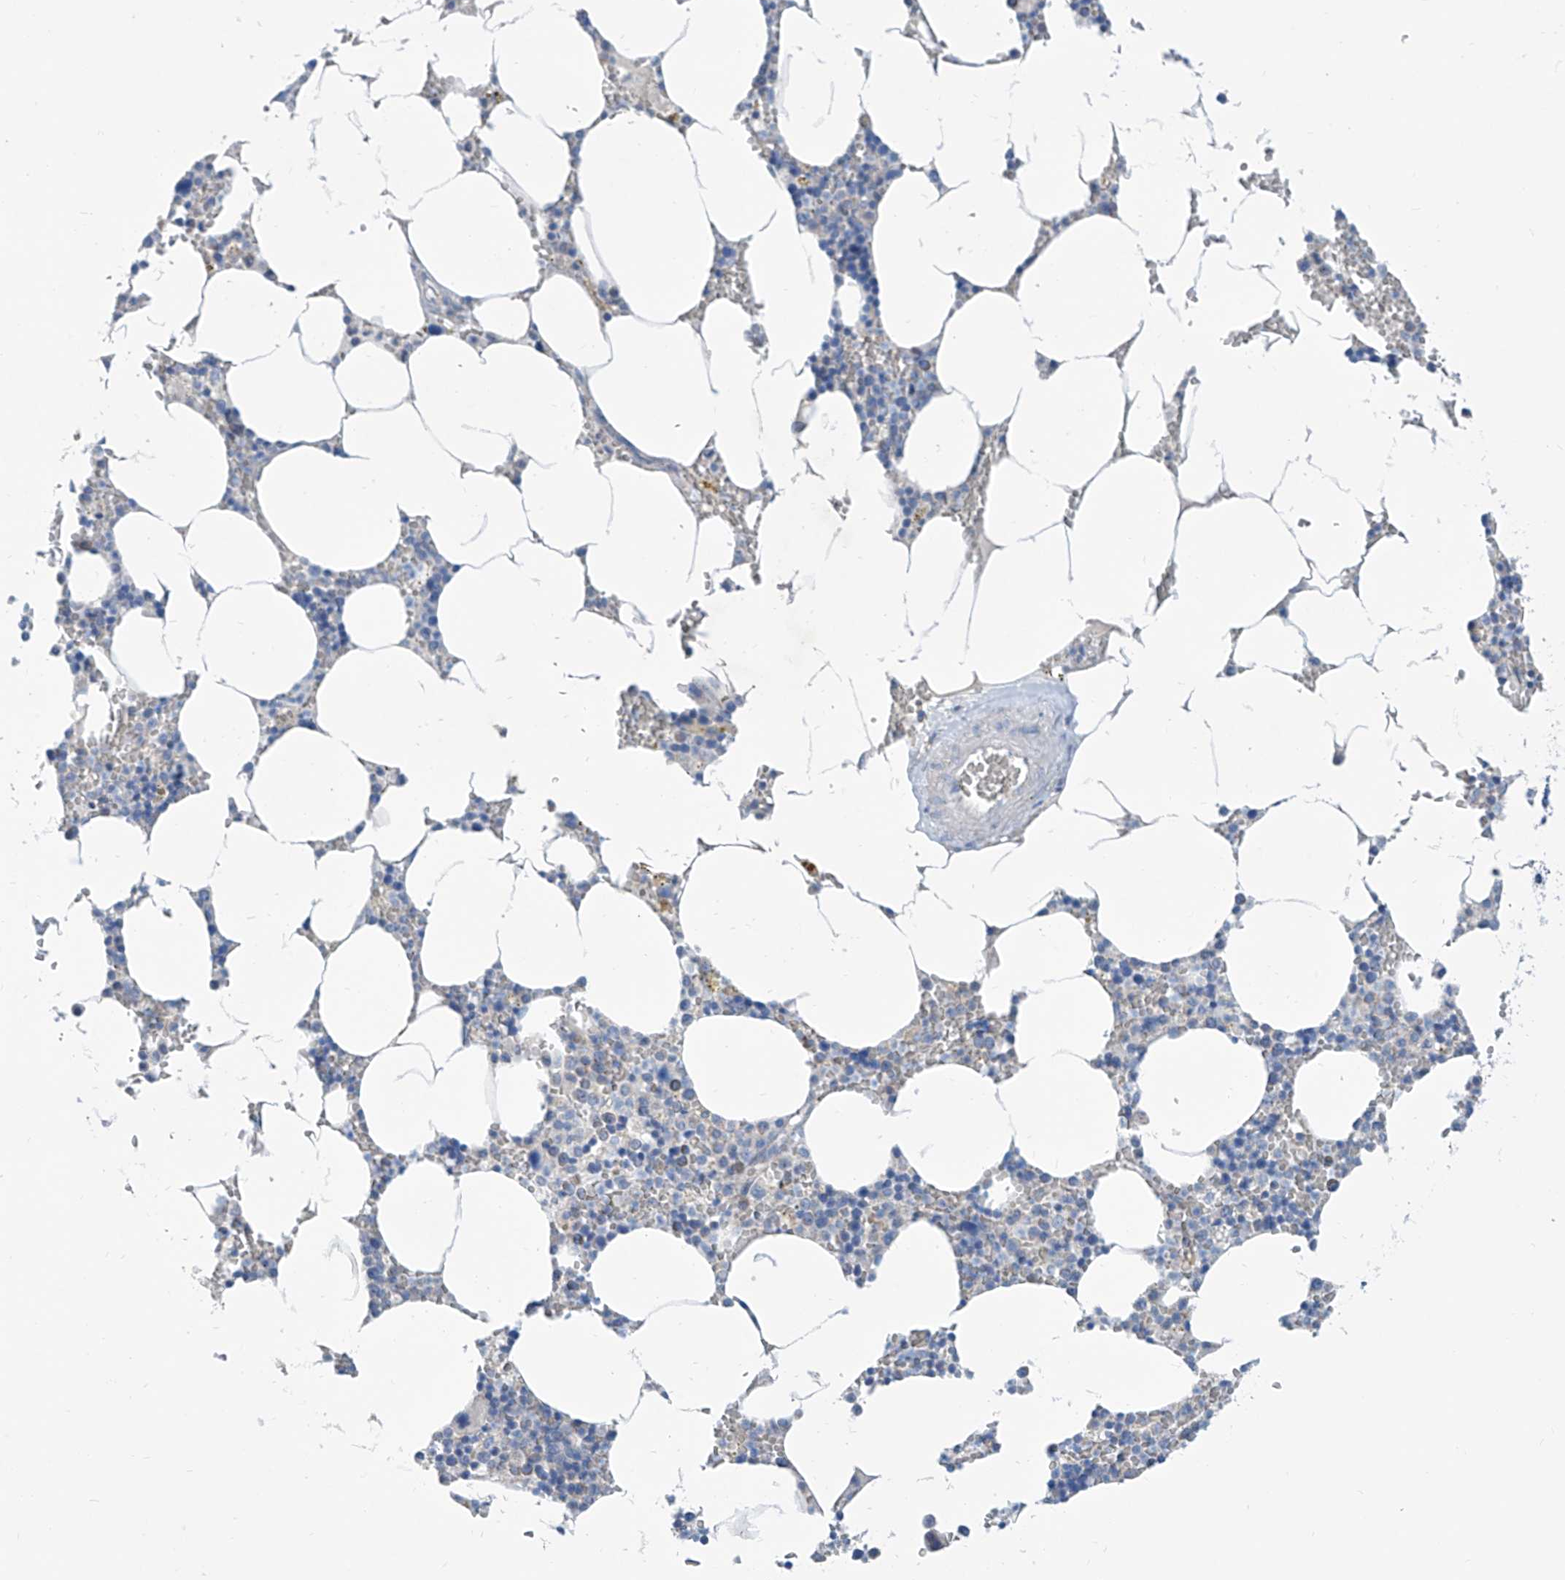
{"staining": {"intensity": "negative", "quantity": "none", "location": "none"}, "tissue": "bone marrow", "cell_type": "Hematopoietic cells", "image_type": "normal", "snomed": [{"axis": "morphology", "description": "Normal tissue, NOS"}, {"axis": "topography", "description": "Bone marrow"}], "caption": "The immunohistochemistry histopathology image has no significant staining in hematopoietic cells of bone marrow. (Stains: DAB (3,3'-diaminobenzidine) immunohistochemistry with hematoxylin counter stain, Microscopy: brightfield microscopy at high magnification).", "gene": "ZNF519", "patient": {"sex": "male", "age": 70}}